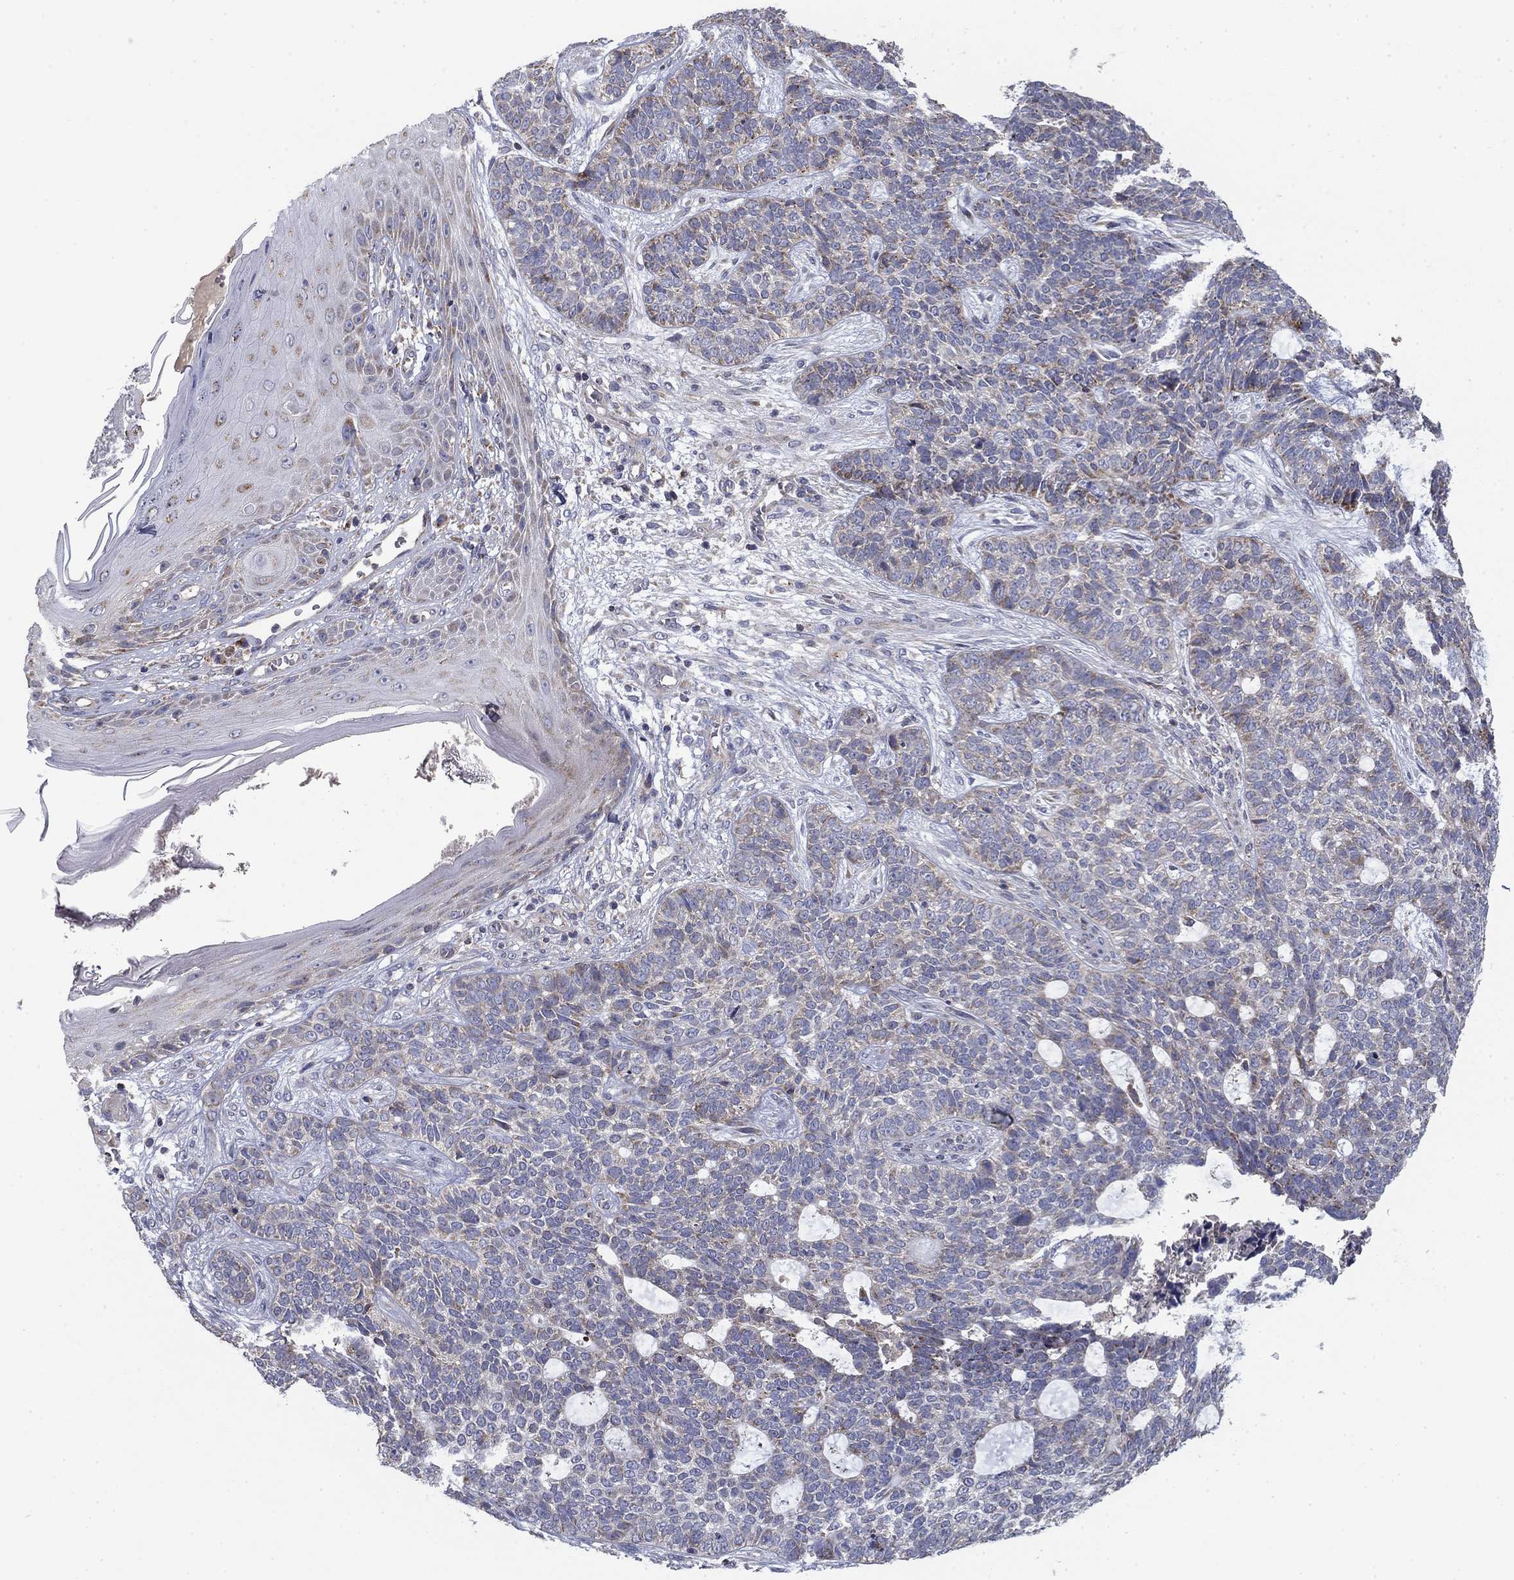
{"staining": {"intensity": "moderate", "quantity": "<25%", "location": "cytoplasmic/membranous"}, "tissue": "skin cancer", "cell_type": "Tumor cells", "image_type": "cancer", "snomed": [{"axis": "morphology", "description": "Basal cell carcinoma"}, {"axis": "topography", "description": "Skin"}], "caption": "Immunohistochemistry (IHC) of basal cell carcinoma (skin) demonstrates low levels of moderate cytoplasmic/membranous expression in about <25% of tumor cells.", "gene": "MMAA", "patient": {"sex": "female", "age": 69}}